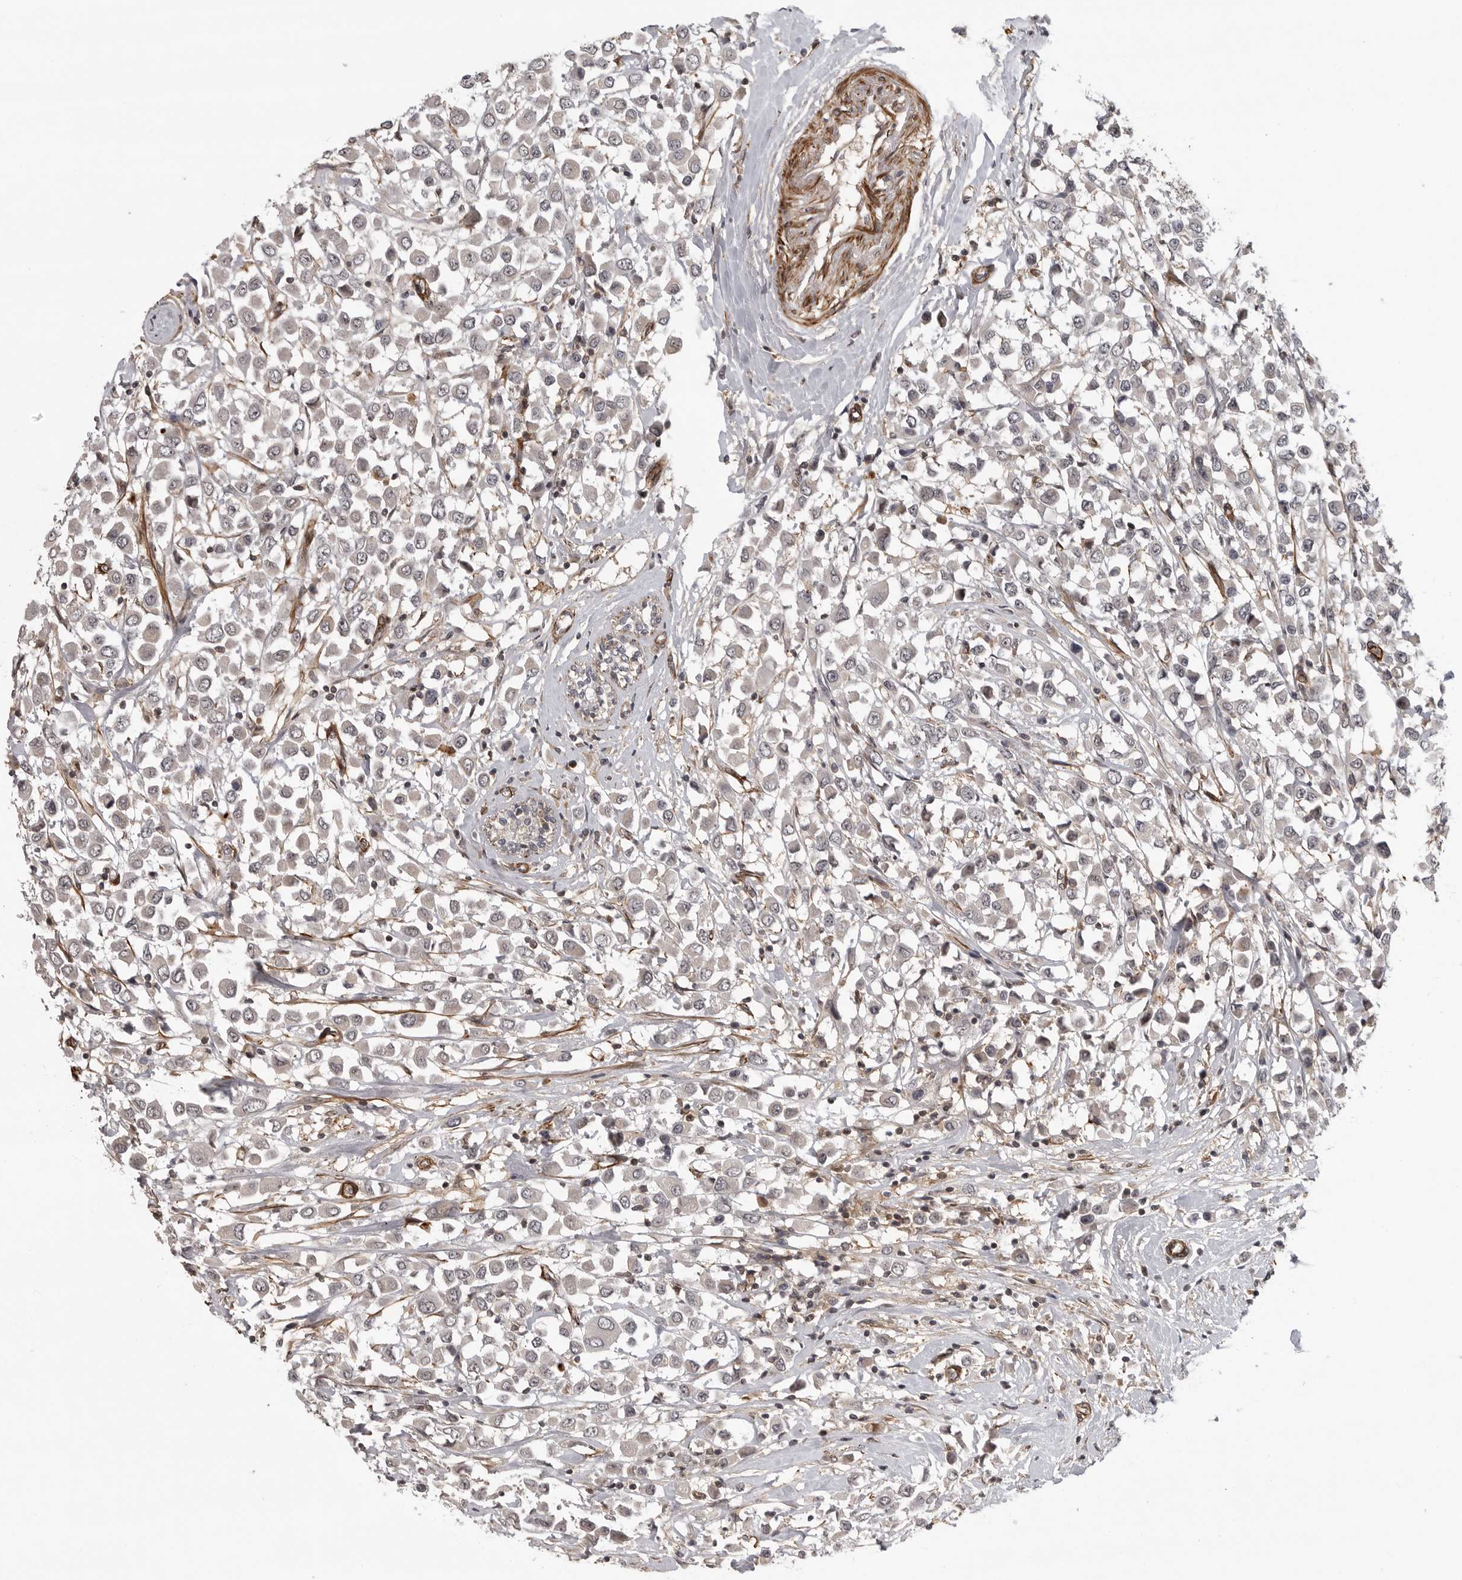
{"staining": {"intensity": "negative", "quantity": "none", "location": "none"}, "tissue": "breast cancer", "cell_type": "Tumor cells", "image_type": "cancer", "snomed": [{"axis": "morphology", "description": "Duct carcinoma"}, {"axis": "topography", "description": "Breast"}], "caption": "The micrograph displays no significant staining in tumor cells of breast invasive ductal carcinoma.", "gene": "TUT4", "patient": {"sex": "female", "age": 61}}